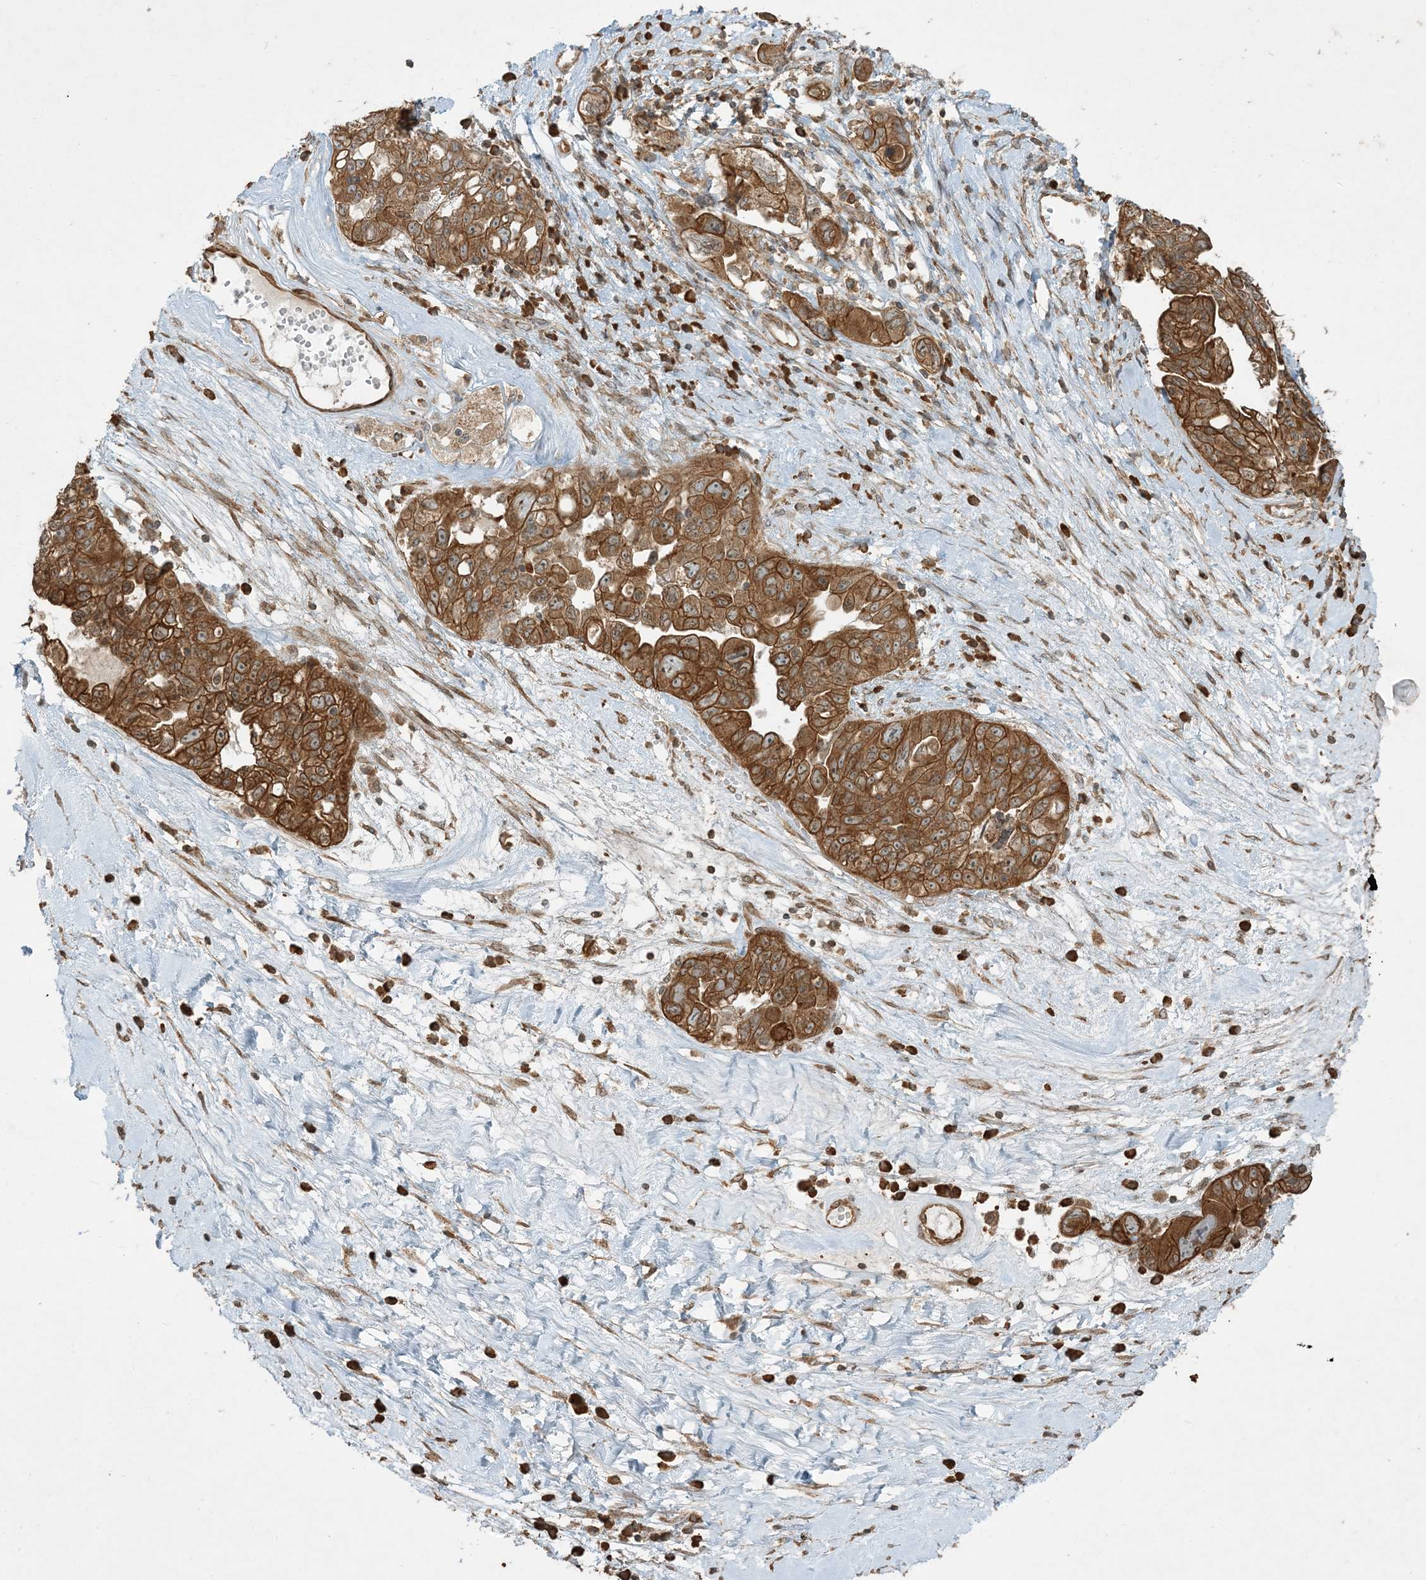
{"staining": {"intensity": "moderate", "quantity": ">75%", "location": "cytoplasmic/membranous"}, "tissue": "ovarian cancer", "cell_type": "Tumor cells", "image_type": "cancer", "snomed": [{"axis": "morphology", "description": "Carcinoma, NOS"}, {"axis": "morphology", "description": "Cystadenocarcinoma, serous, NOS"}, {"axis": "topography", "description": "Ovary"}], "caption": "Immunohistochemical staining of ovarian serous cystadenocarcinoma reveals medium levels of moderate cytoplasmic/membranous staining in approximately >75% of tumor cells.", "gene": "COMMD8", "patient": {"sex": "female", "age": 69}}